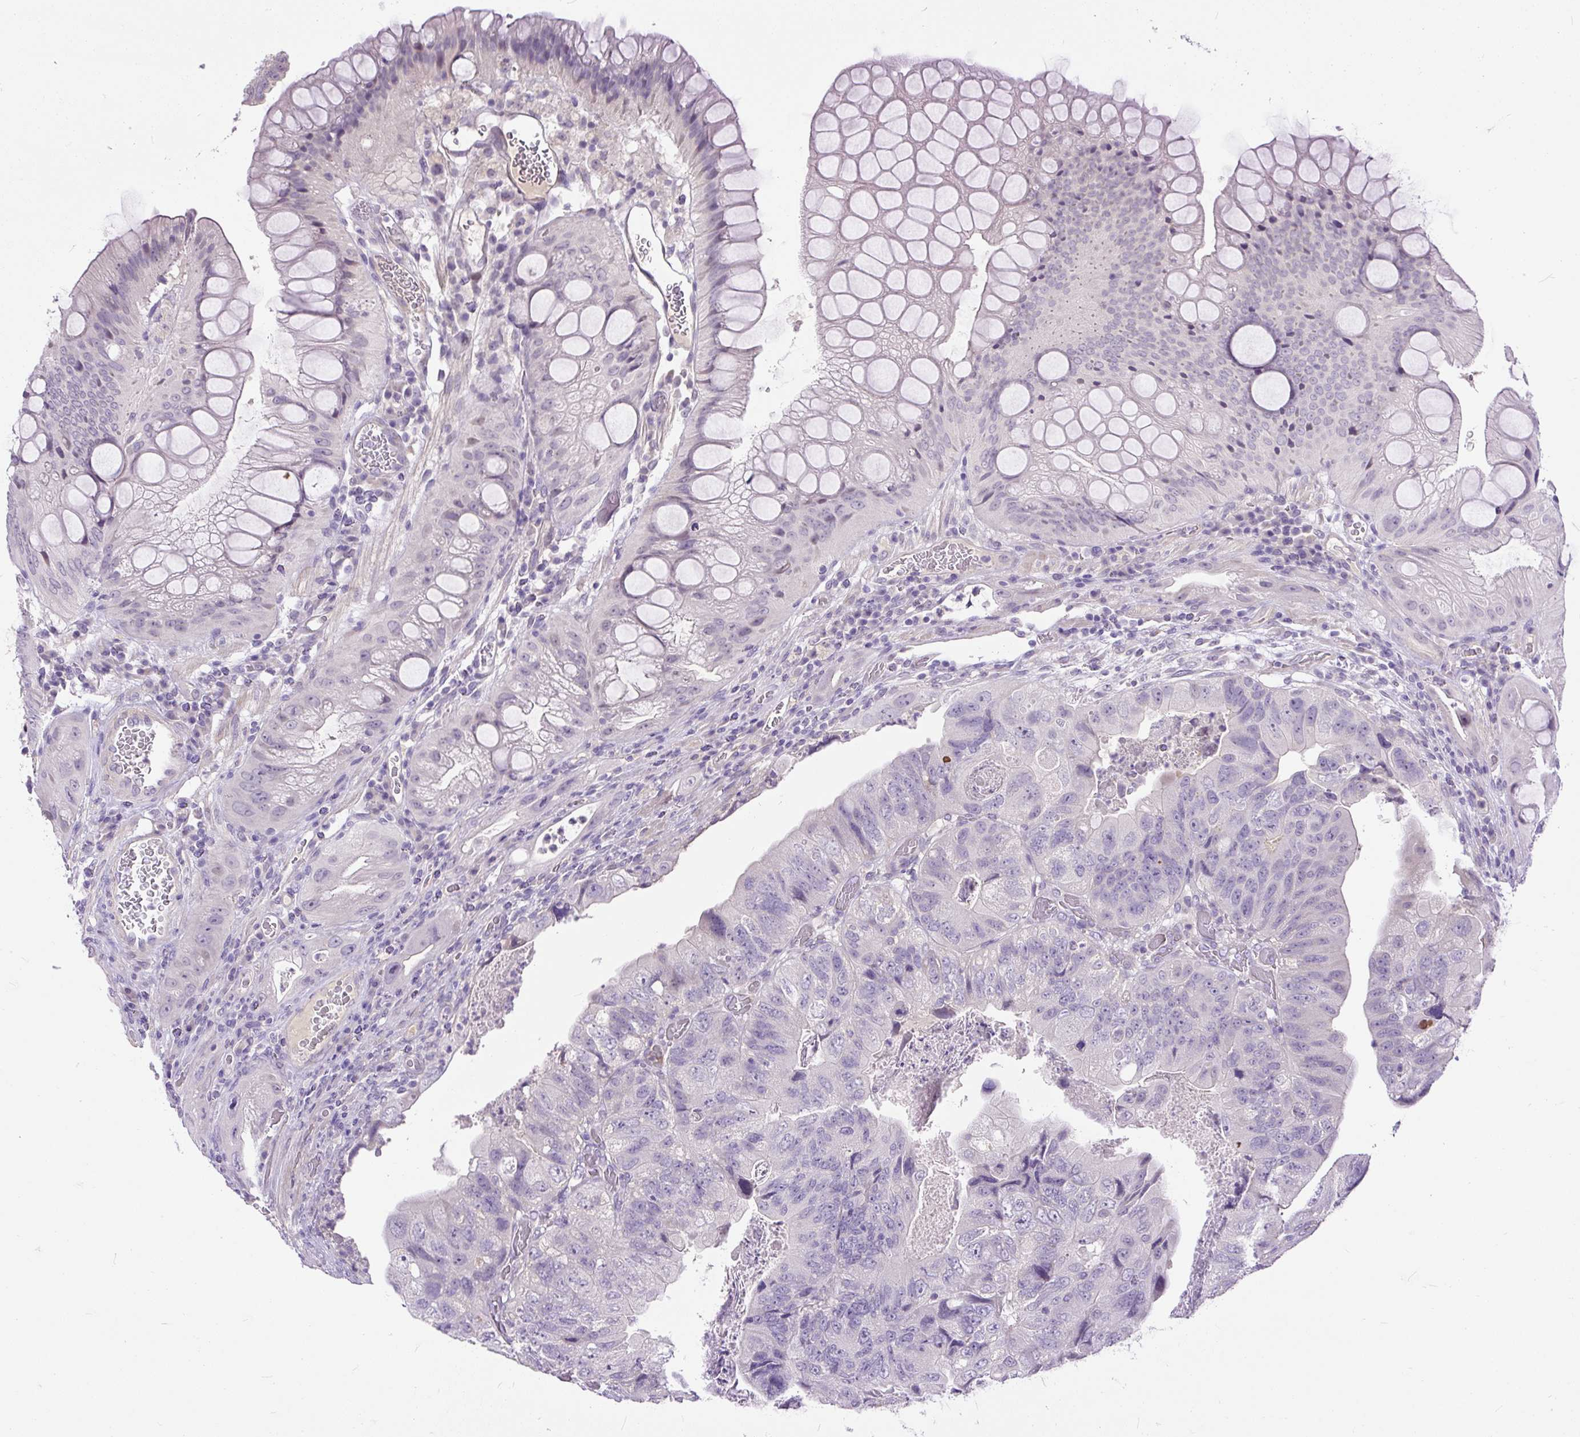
{"staining": {"intensity": "negative", "quantity": "none", "location": "none"}, "tissue": "colorectal cancer", "cell_type": "Tumor cells", "image_type": "cancer", "snomed": [{"axis": "morphology", "description": "Adenocarcinoma, NOS"}, {"axis": "topography", "description": "Rectum"}], "caption": "Immunohistochemistry histopathology image of neoplastic tissue: human colorectal cancer stained with DAB demonstrates no significant protein positivity in tumor cells.", "gene": "KRTAP20-3", "patient": {"sex": "male", "age": 63}}